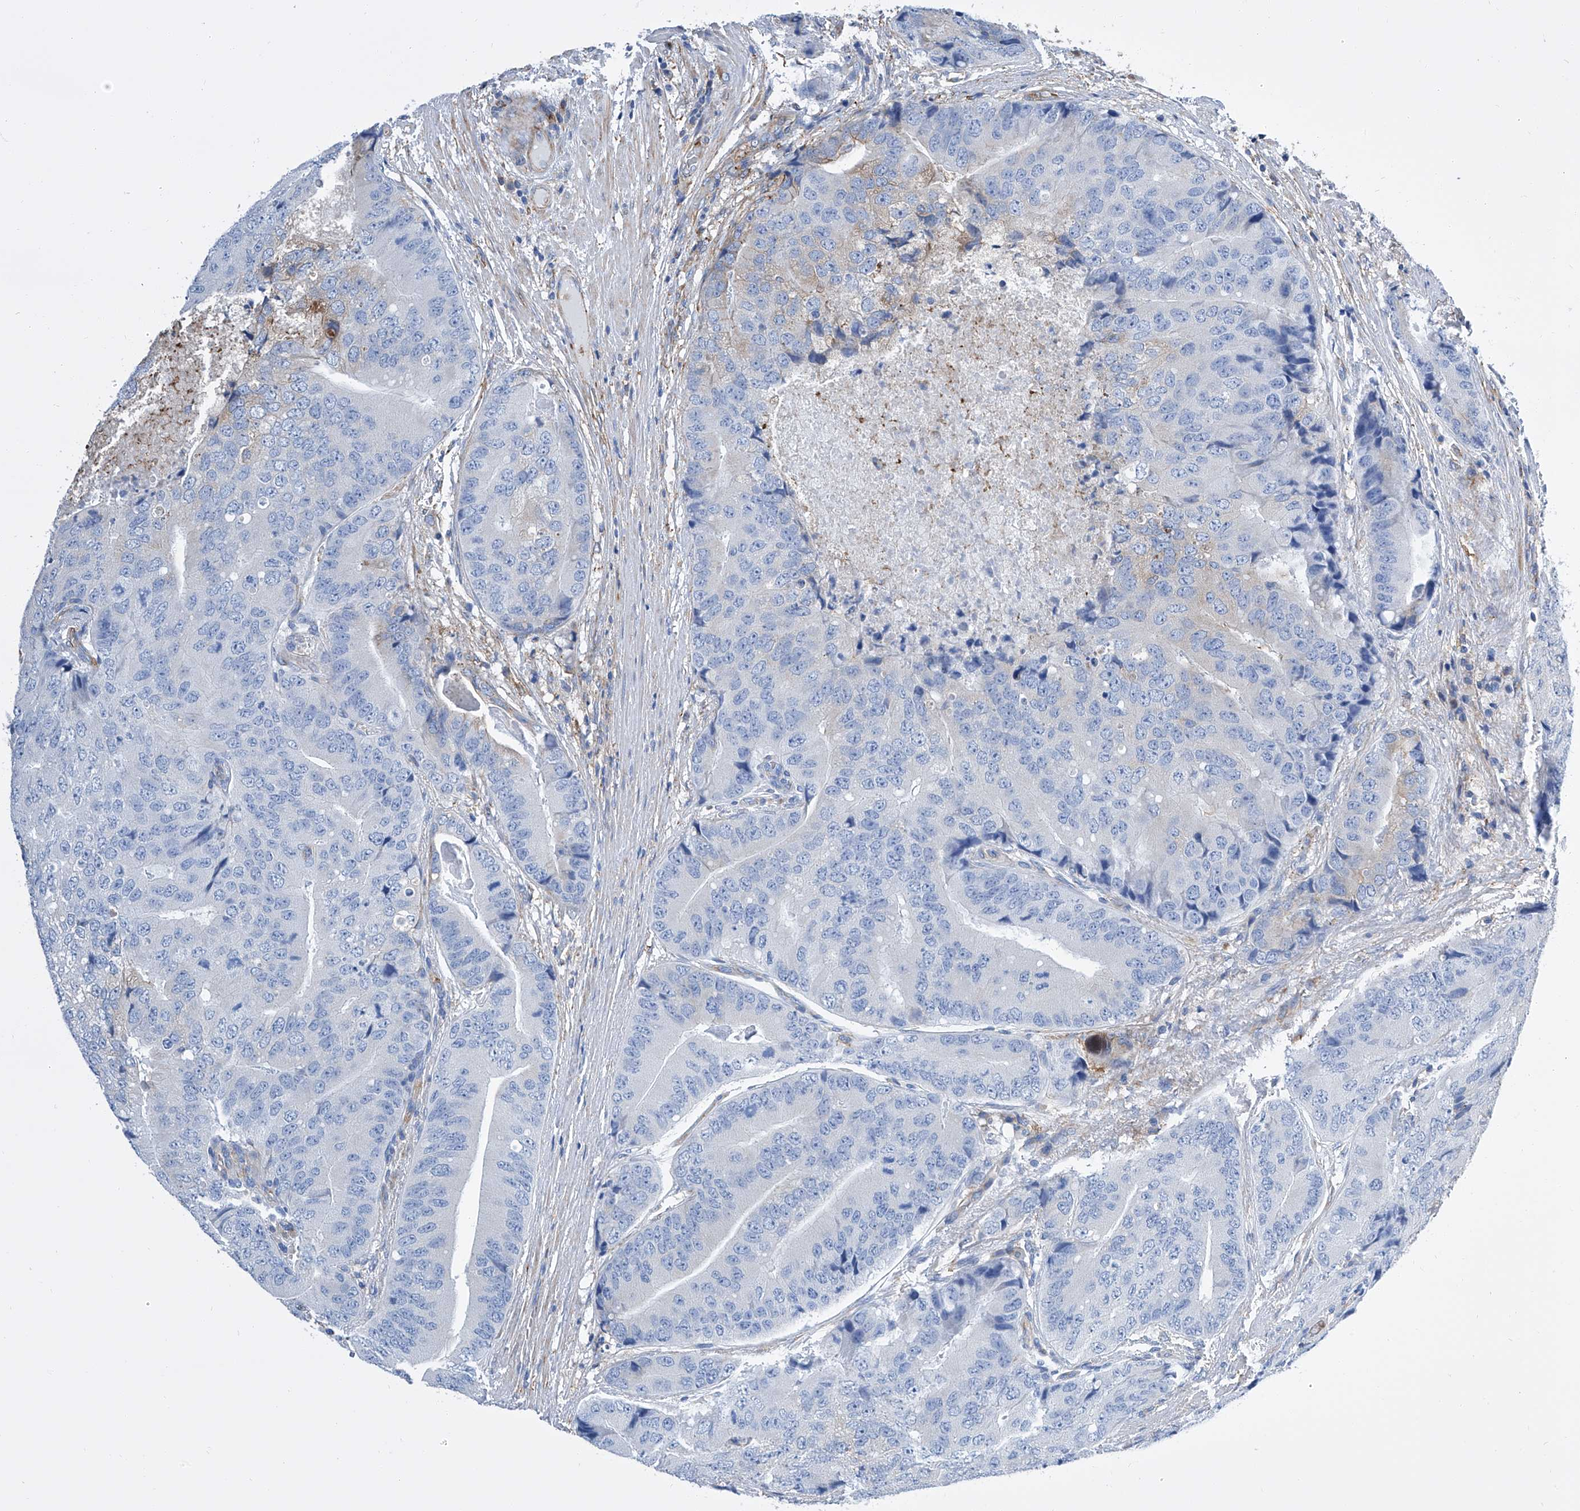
{"staining": {"intensity": "negative", "quantity": "none", "location": "none"}, "tissue": "prostate cancer", "cell_type": "Tumor cells", "image_type": "cancer", "snomed": [{"axis": "morphology", "description": "Adenocarcinoma, High grade"}, {"axis": "topography", "description": "Prostate"}], "caption": "Tumor cells show no significant protein staining in prostate adenocarcinoma (high-grade).", "gene": "GPT", "patient": {"sex": "male", "age": 70}}